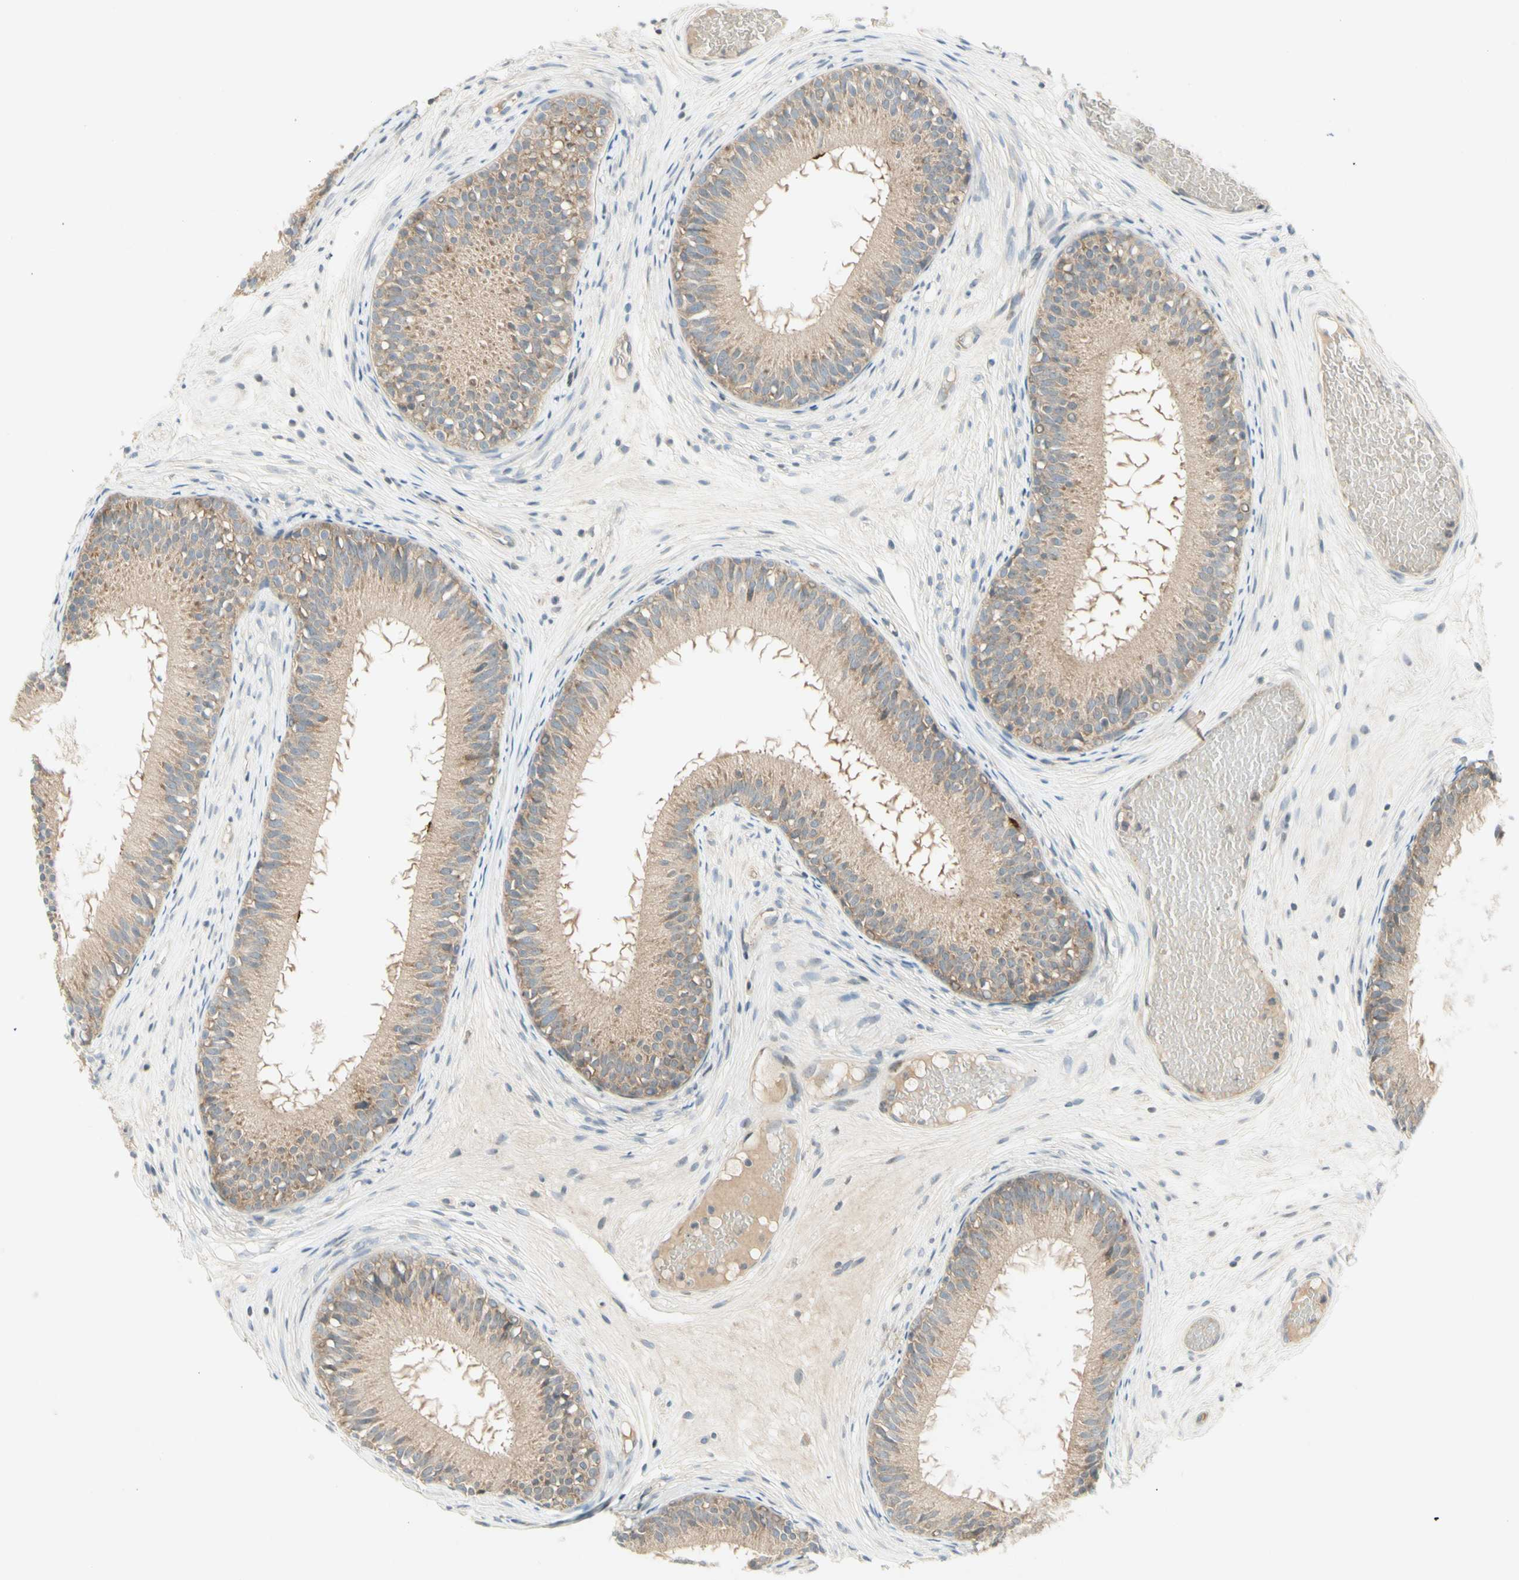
{"staining": {"intensity": "moderate", "quantity": ">75%", "location": "cytoplasmic/membranous"}, "tissue": "epididymis", "cell_type": "Glandular cells", "image_type": "normal", "snomed": [{"axis": "morphology", "description": "Normal tissue, NOS"}, {"axis": "morphology", "description": "Atrophy, NOS"}, {"axis": "topography", "description": "Testis"}, {"axis": "topography", "description": "Epididymis"}], "caption": "DAB (3,3'-diaminobenzidine) immunohistochemical staining of normal epididymis exhibits moderate cytoplasmic/membranous protein staining in approximately >75% of glandular cells. The protein of interest is shown in brown color, while the nuclei are stained blue.", "gene": "ETF1", "patient": {"sex": "male", "age": 18}}